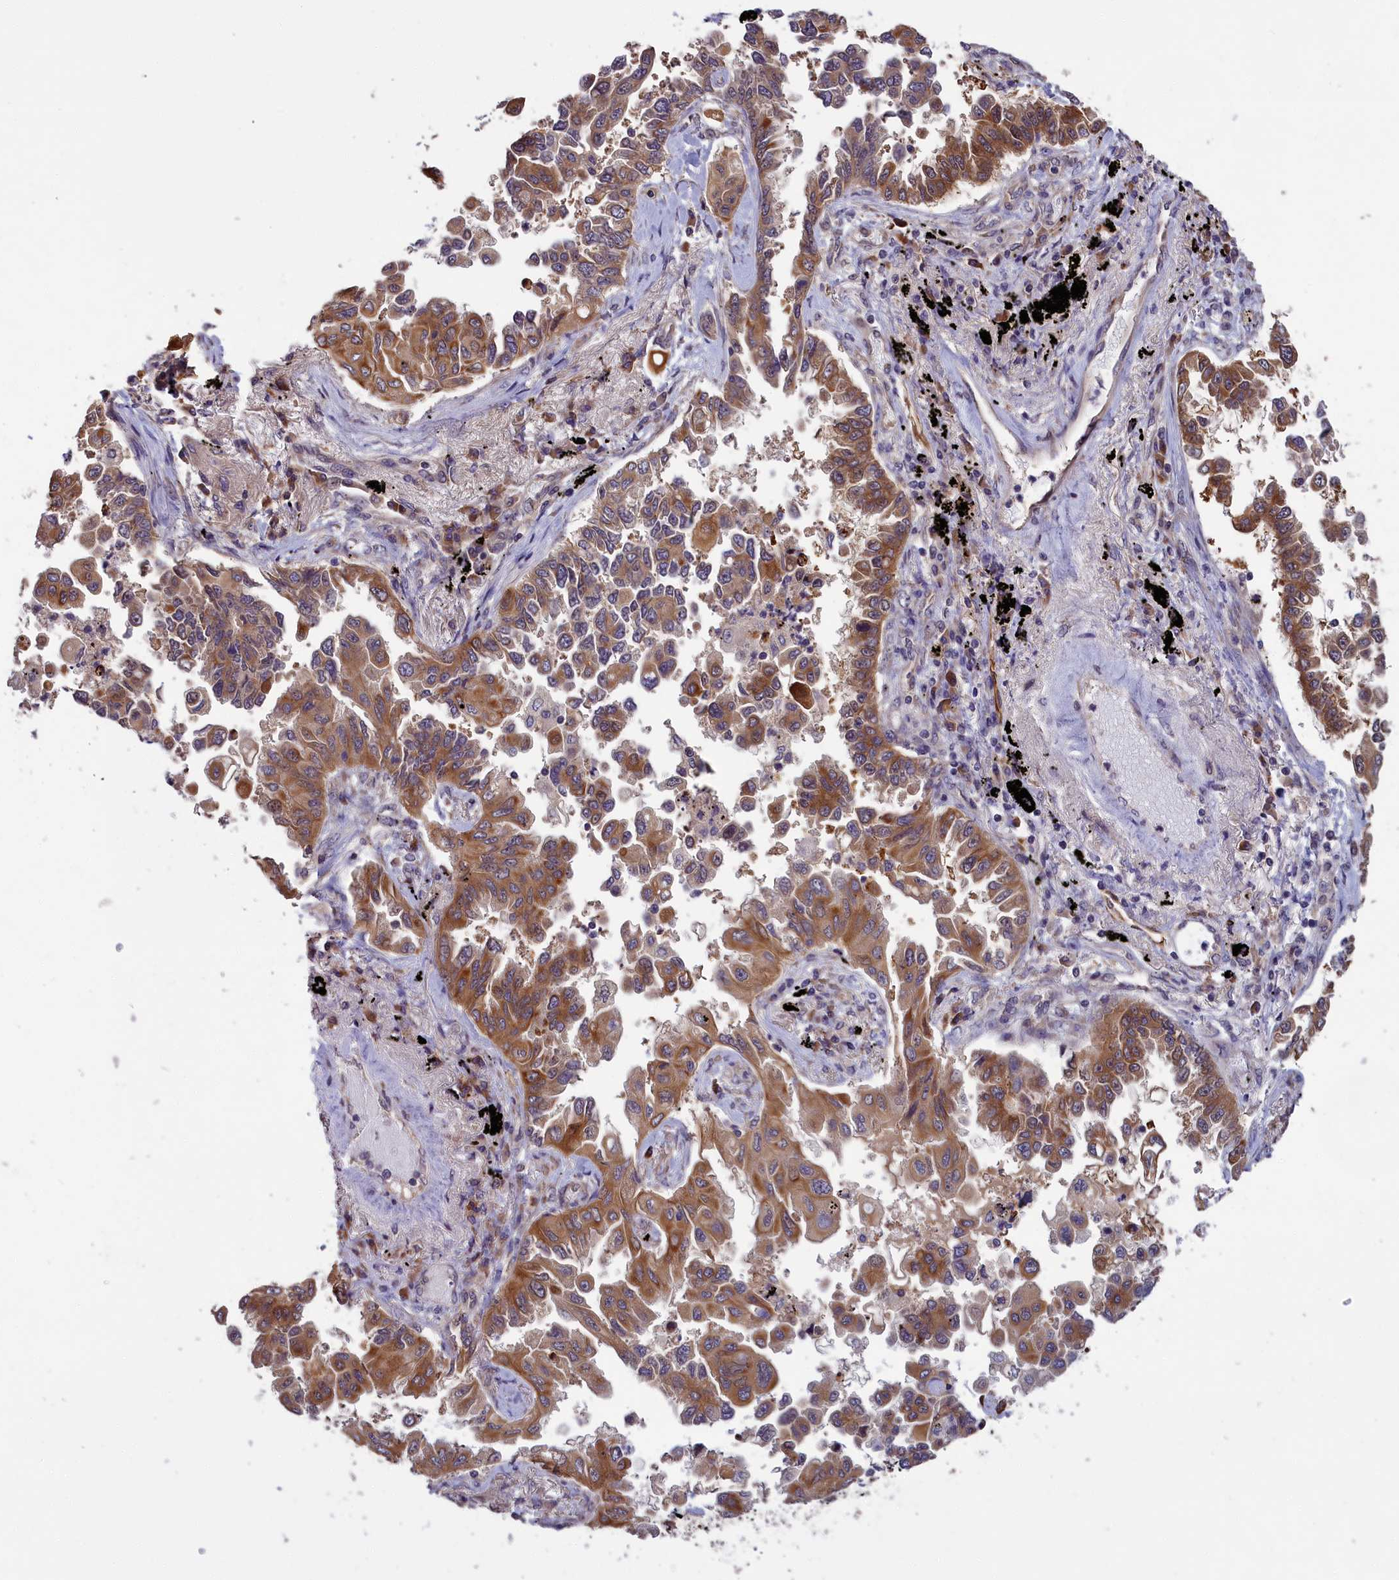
{"staining": {"intensity": "strong", "quantity": ">75%", "location": "cytoplasmic/membranous"}, "tissue": "lung cancer", "cell_type": "Tumor cells", "image_type": "cancer", "snomed": [{"axis": "morphology", "description": "Adenocarcinoma, NOS"}, {"axis": "topography", "description": "Lung"}], "caption": "Protein expression analysis of human lung cancer (adenocarcinoma) reveals strong cytoplasmic/membranous expression in about >75% of tumor cells.", "gene": "DENND1B", "patient": {"sex": "female", "age": 67}}